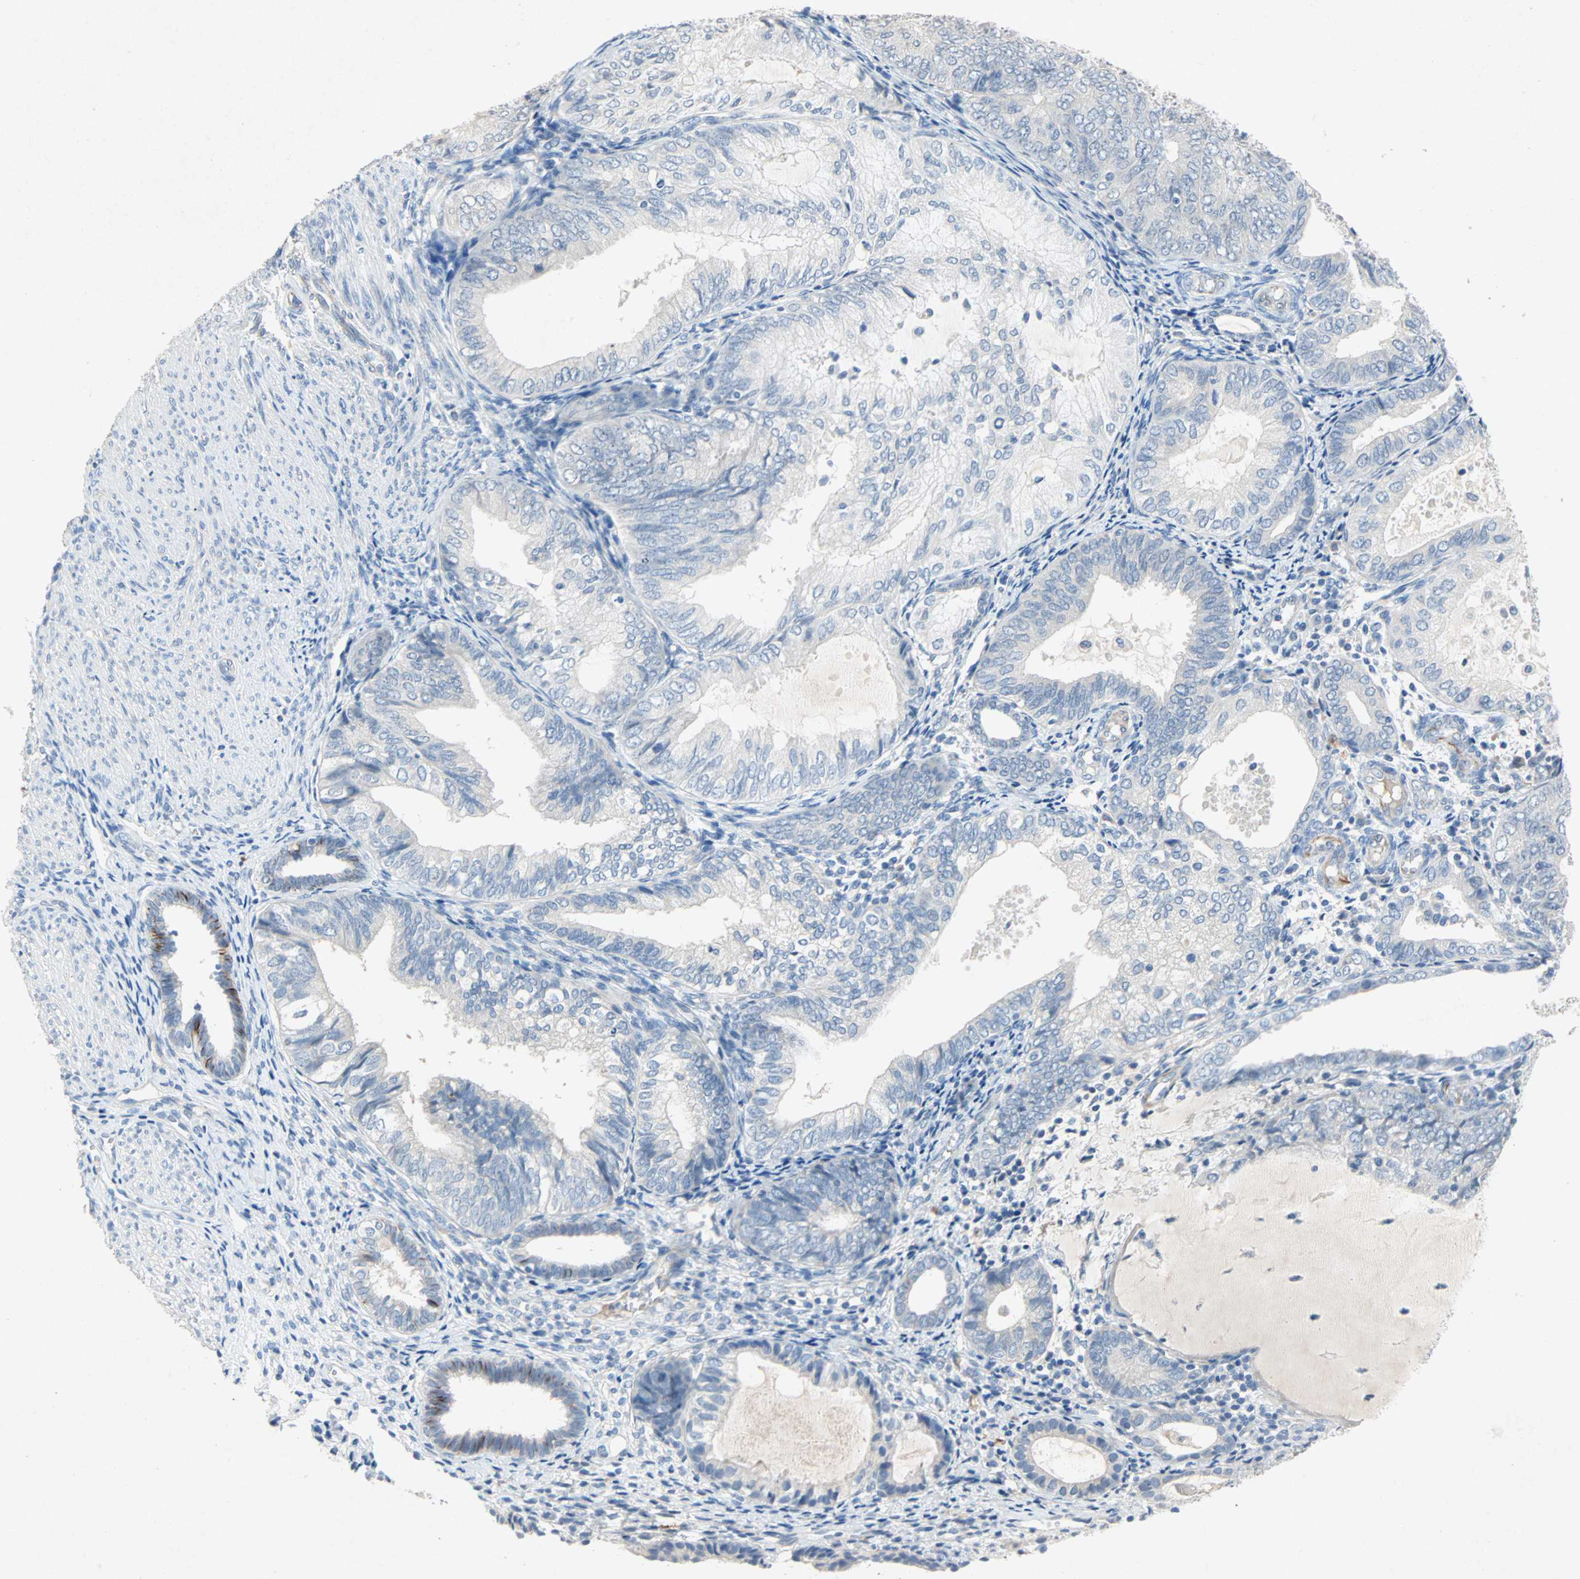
{"staining": {"intensity": "negative", "quantity": "none", "location": "none"}, "tissue": "endometrial cancer", "cell_type": "Tumor cells", "image_type": "cancer", "snomed": [{"axis": "morphology", "description": "Adenocarcinoma, NOS"}, {"axis": "topography", "description": "Endometrium"}], "caption": "This histopathology image is of adenocarcinoma (endometrial) stained with immunohistochemistry to label a protein in brown with the nuclei are counter-stained blue. There is no staining in tumor cells.", "gene": "PCDHB2", "patient": {"sex": "female", "age": 81}}